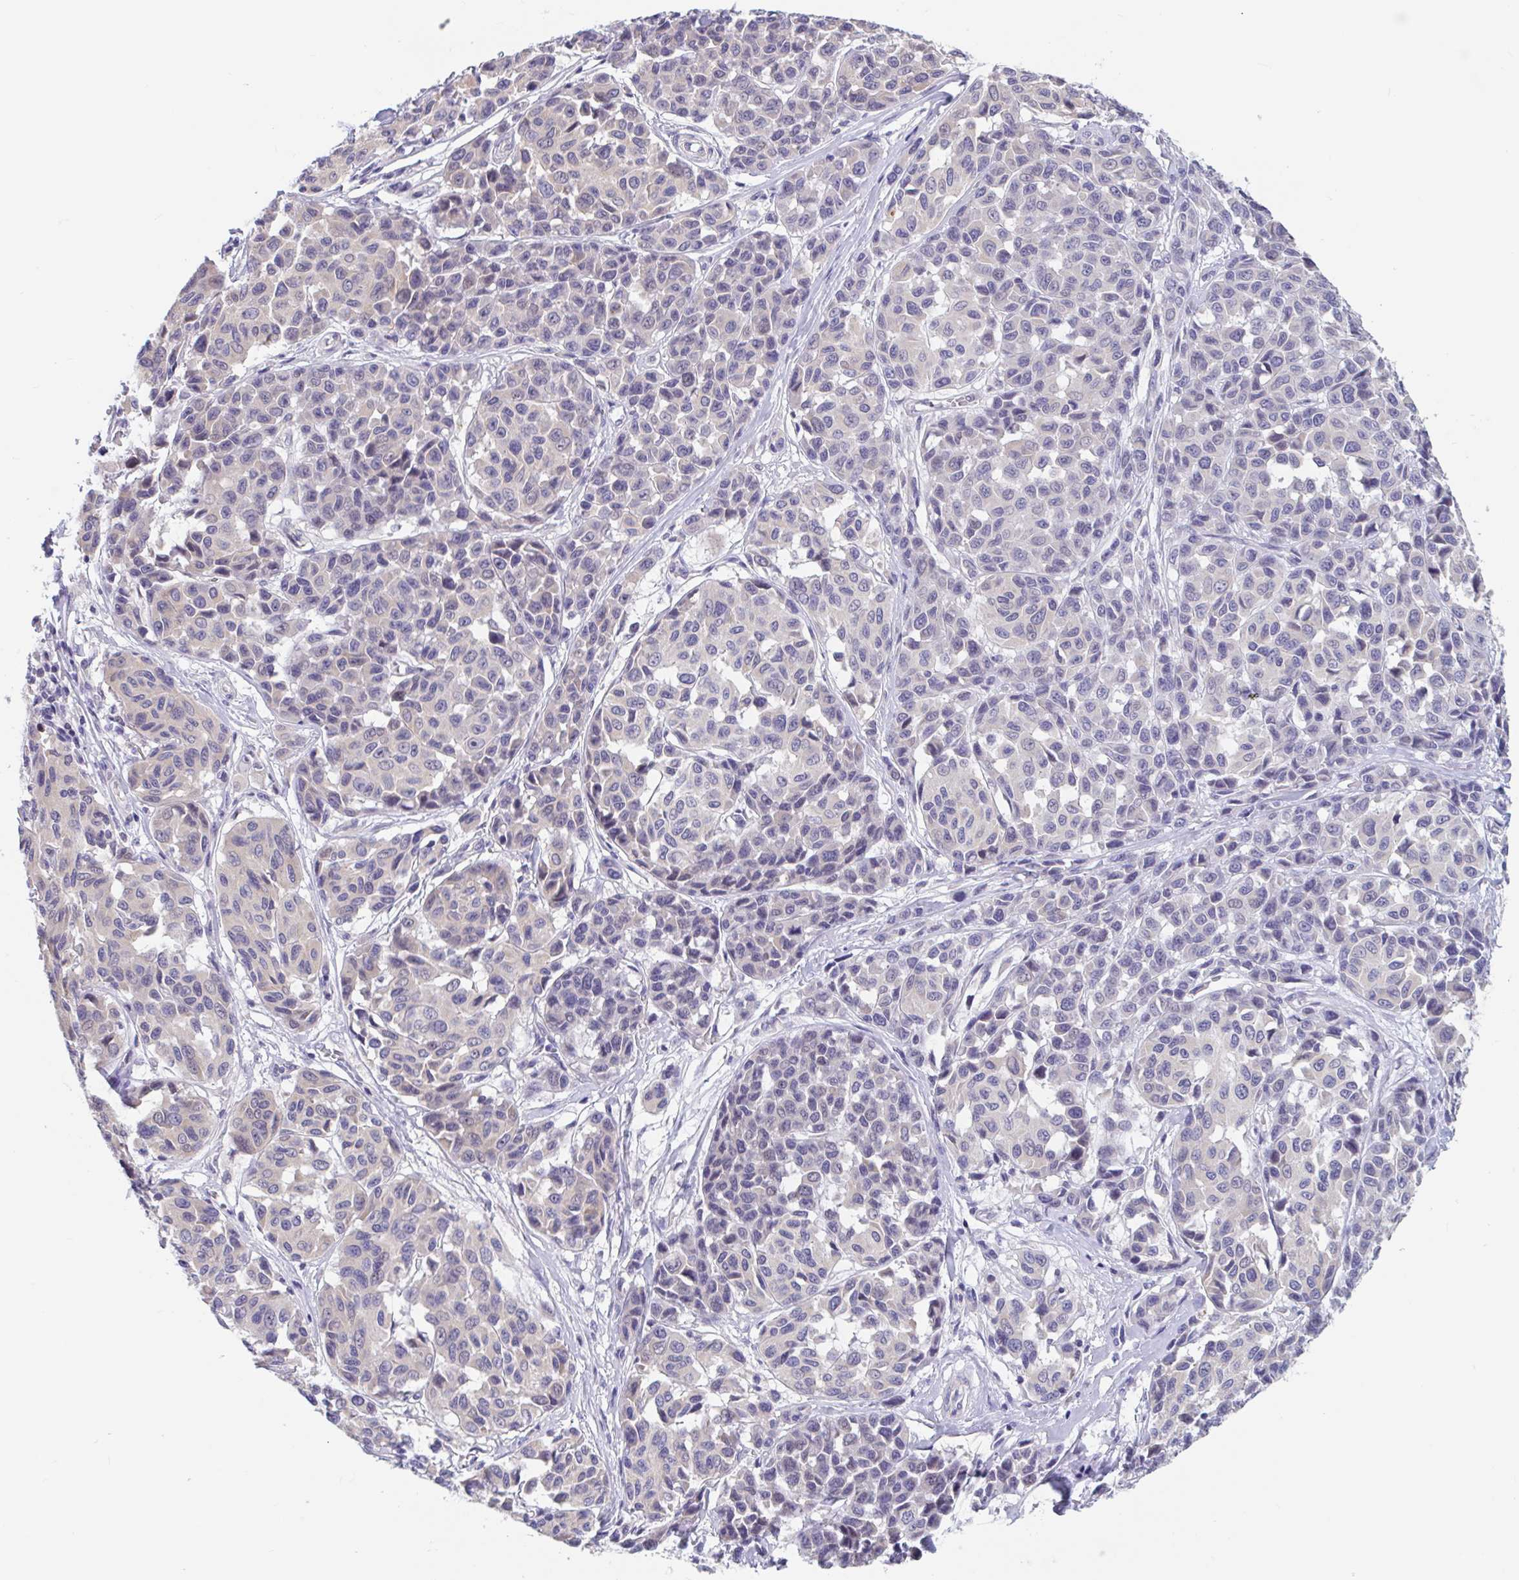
{"staining": {"intensity": "negative", "quantity": "none", "location": "none"}, "tissue": "melanoma", "cell_type": "Tumor cells", "image_type": "cancer", "snomed": [{"axis": "morphology", "description": "Malignant melanoma, NOS"}, {"axis": "topography", "description": "Skin"}], "caption": "Protein analysis of malignant melanoma demonstrates no significant positivity in tumor cells.", "gene": "UNKL", "patient": {"sex": "female", "age": 66}}